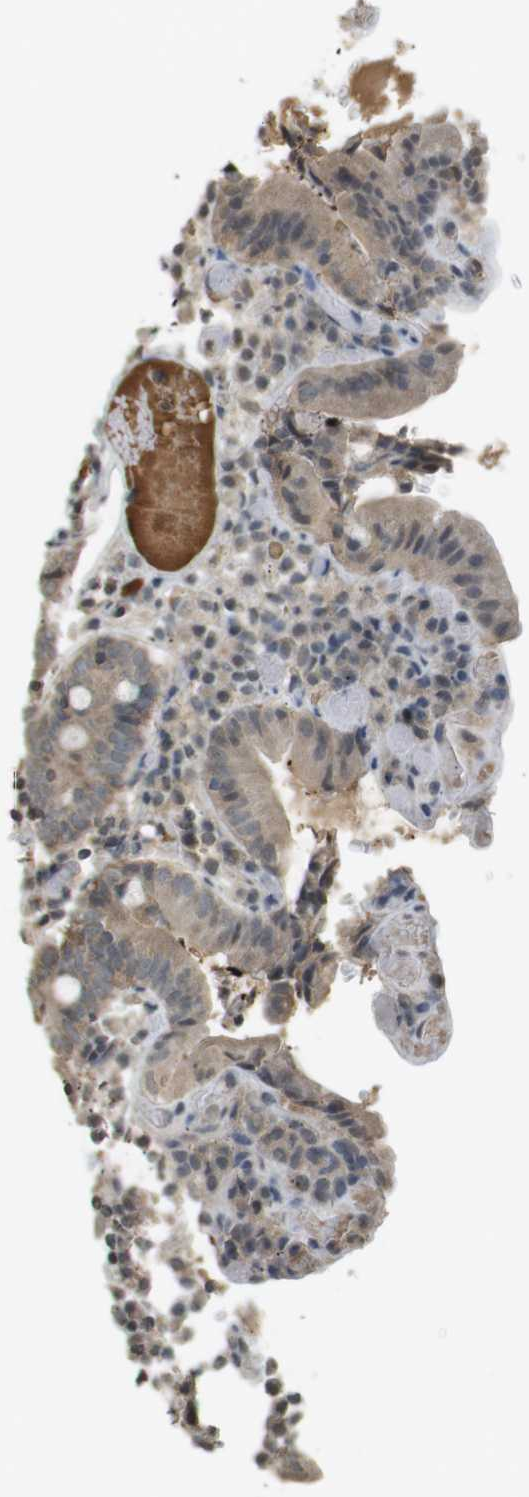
{"staining": {"intensity": "weak", "quantity": "25%-75%", "location": "cytoplasmic/membranous"}, "tissue": "small intestine", "cell_type": "Glandular cells", "image_type": "normal", "snomed": [{"axis": "morphology", "description": "Normal tissue, NOS"}, {"axis": "topography", "description": "Small intestine"}], "caption": "Unremarkable small intestine was stained to show a protein in brown. There is low levels of weak cytoplasmic/membranous expression in about 25%-75% of glandular cells.", "gene": "SRR", "patient": {"sex": "male", "age": 71}}